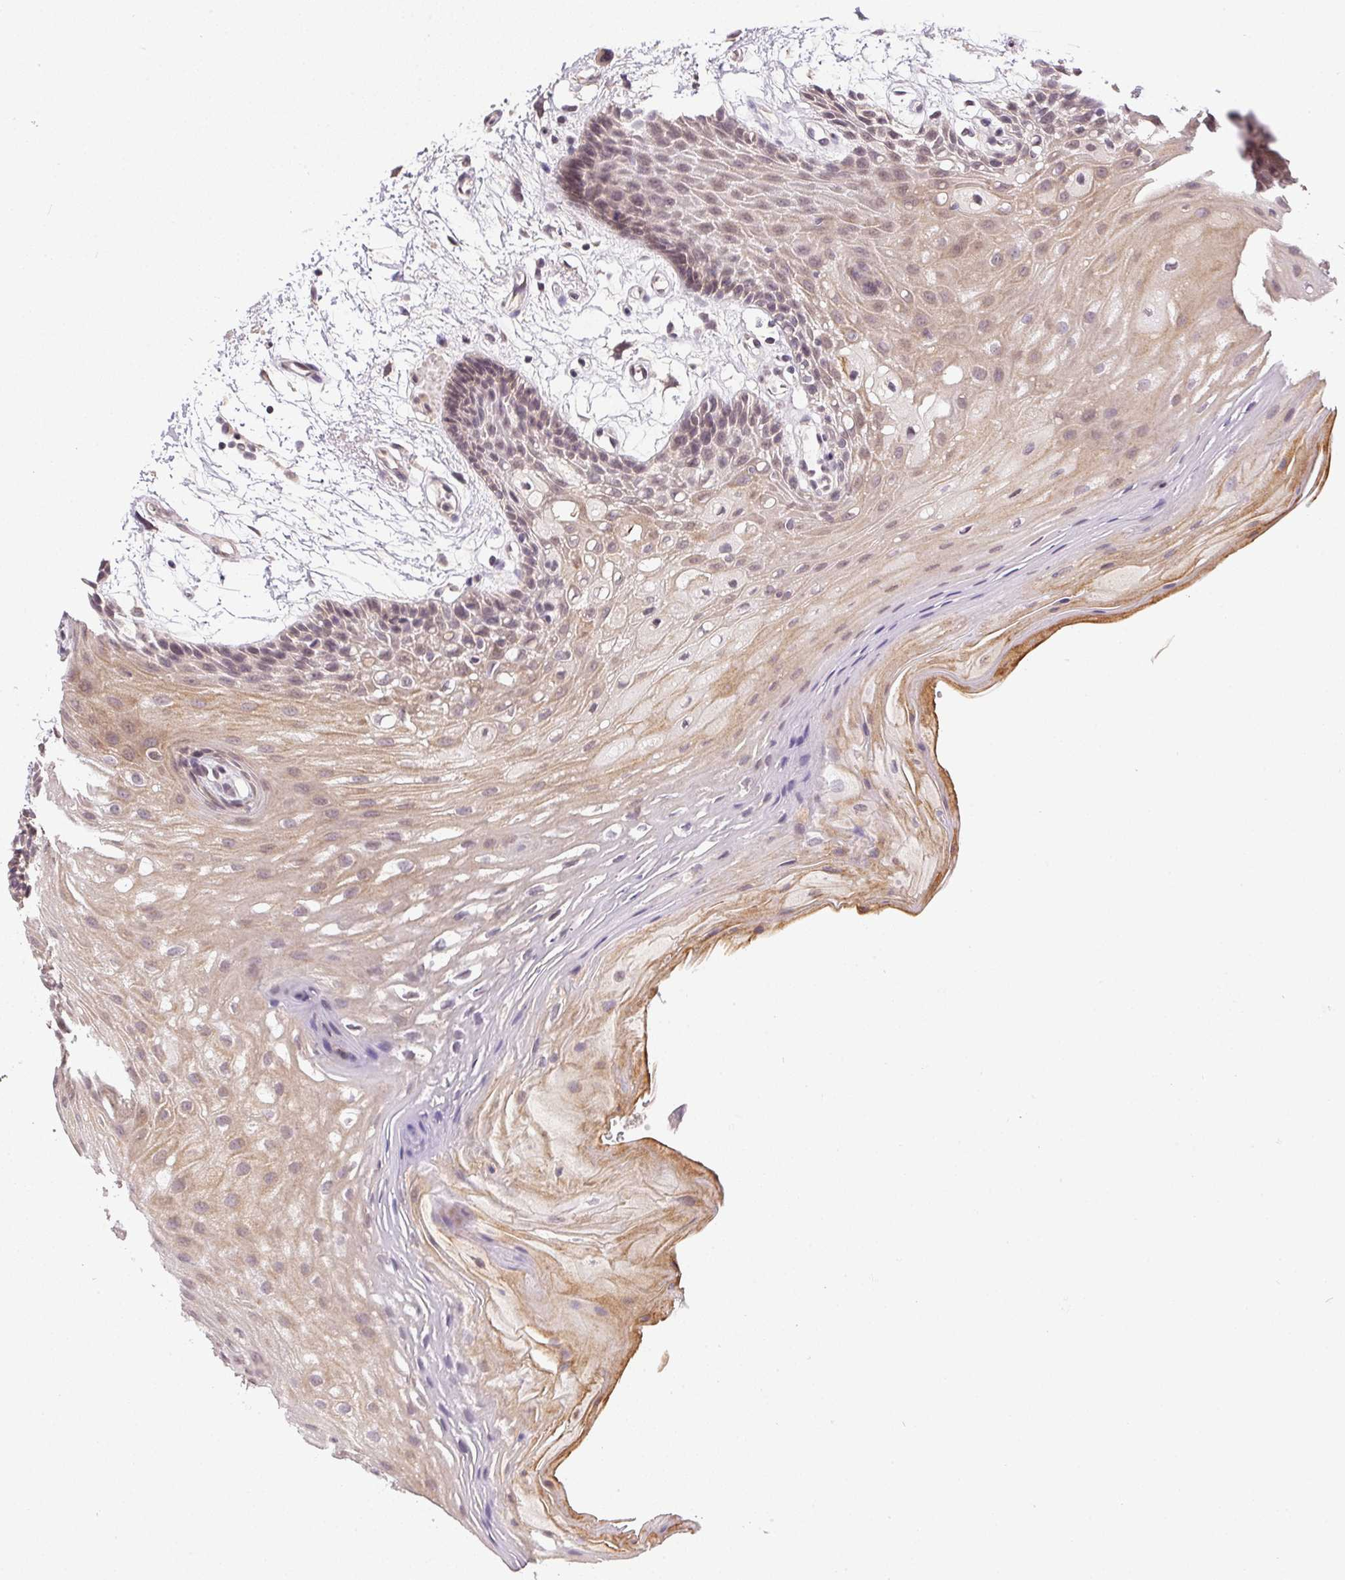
{"staining": {"intensity": "weak", "quantity": "25%-75%", "location": "cytoplasmic/membranous"}, "tissue": "oral mucosa", "cell_type": "Squamous epithelial cells", "image_type": "normal", "snomed": [{"axis": "morphology", "description": "Normal tissue, NOS"}, {"axis": "morphology", "description": "Squamous cell carcinoma, NOS"}, {"axis": "topography", "description": "Oral tissue"}, {"axis": "topography", "description": "Tounge, NOS"}, {"axis": "topography", "description": "Head-Neck"}], "caption": "IHC of unremarkable human oral mucosa demonstrates low levels of weak cytoplasmic/membranous staining in approximately 25%-75% of squamous epithelial cells.", "gene": "PPP4R4", "patient": {"sex": "male", "age": 62}}